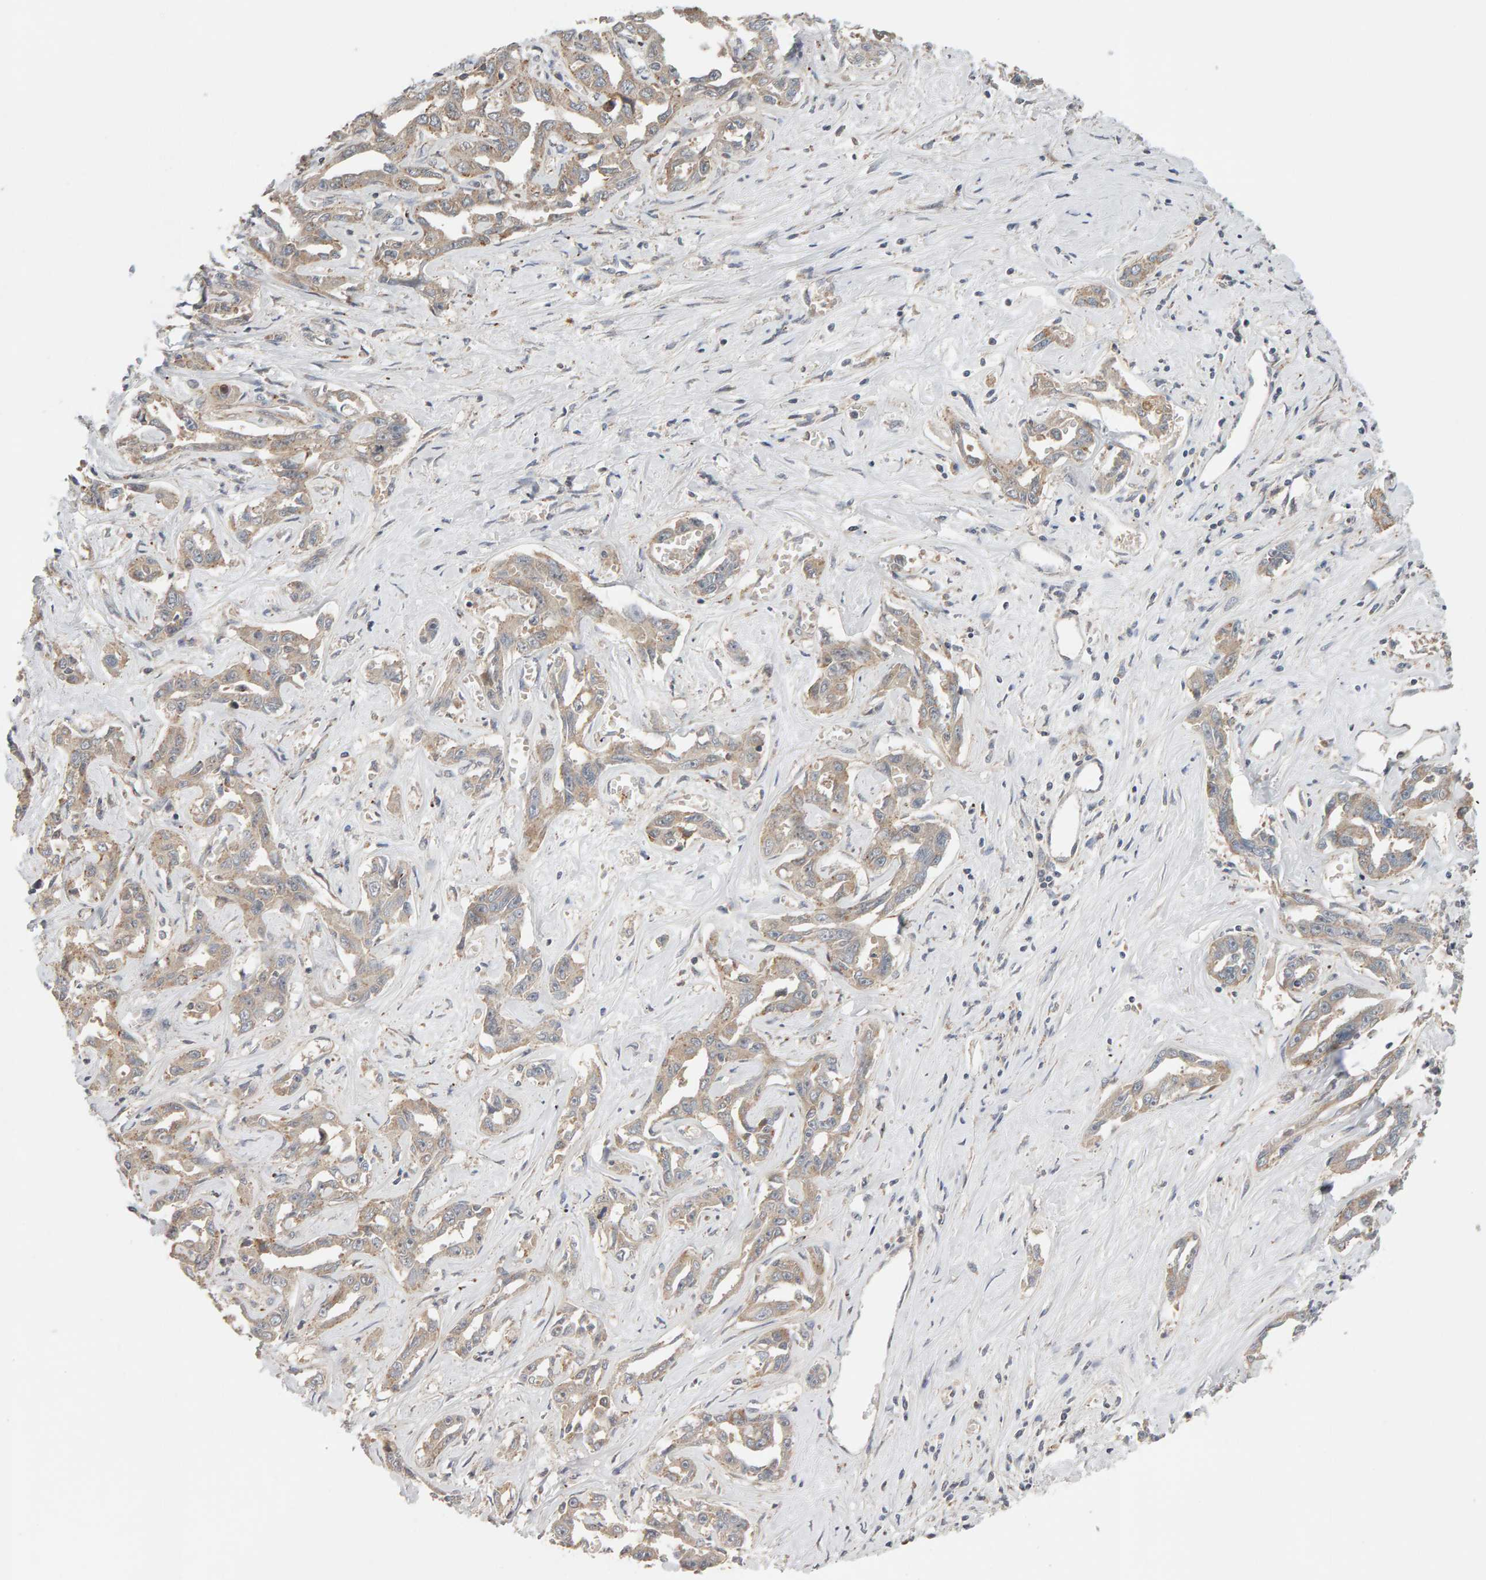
{"staining": {"intensity": "weak", "quantity": ">75%", "location": "cytoplasmic/membranous"}, "tissue": "liver cancer", "cell_type": "Tumor cells", "image_type": "cancer", "snomed": [{"axis": "morphology", "description": "Cholangiocarcinoma"}, {"axis": "topography", "description": "Liver"}], "caption": "Protein staining shows weak cytoplasmic/membranous expression in approximately >75% of tumor cells in liver cholangiocarcinoma. (DAB (3,3'-diaminobenzidine) IHC with brightfield microscopy, high magnification).", "gene": "DNAJC7", "patient": {"sex": "male", "age": 59}}